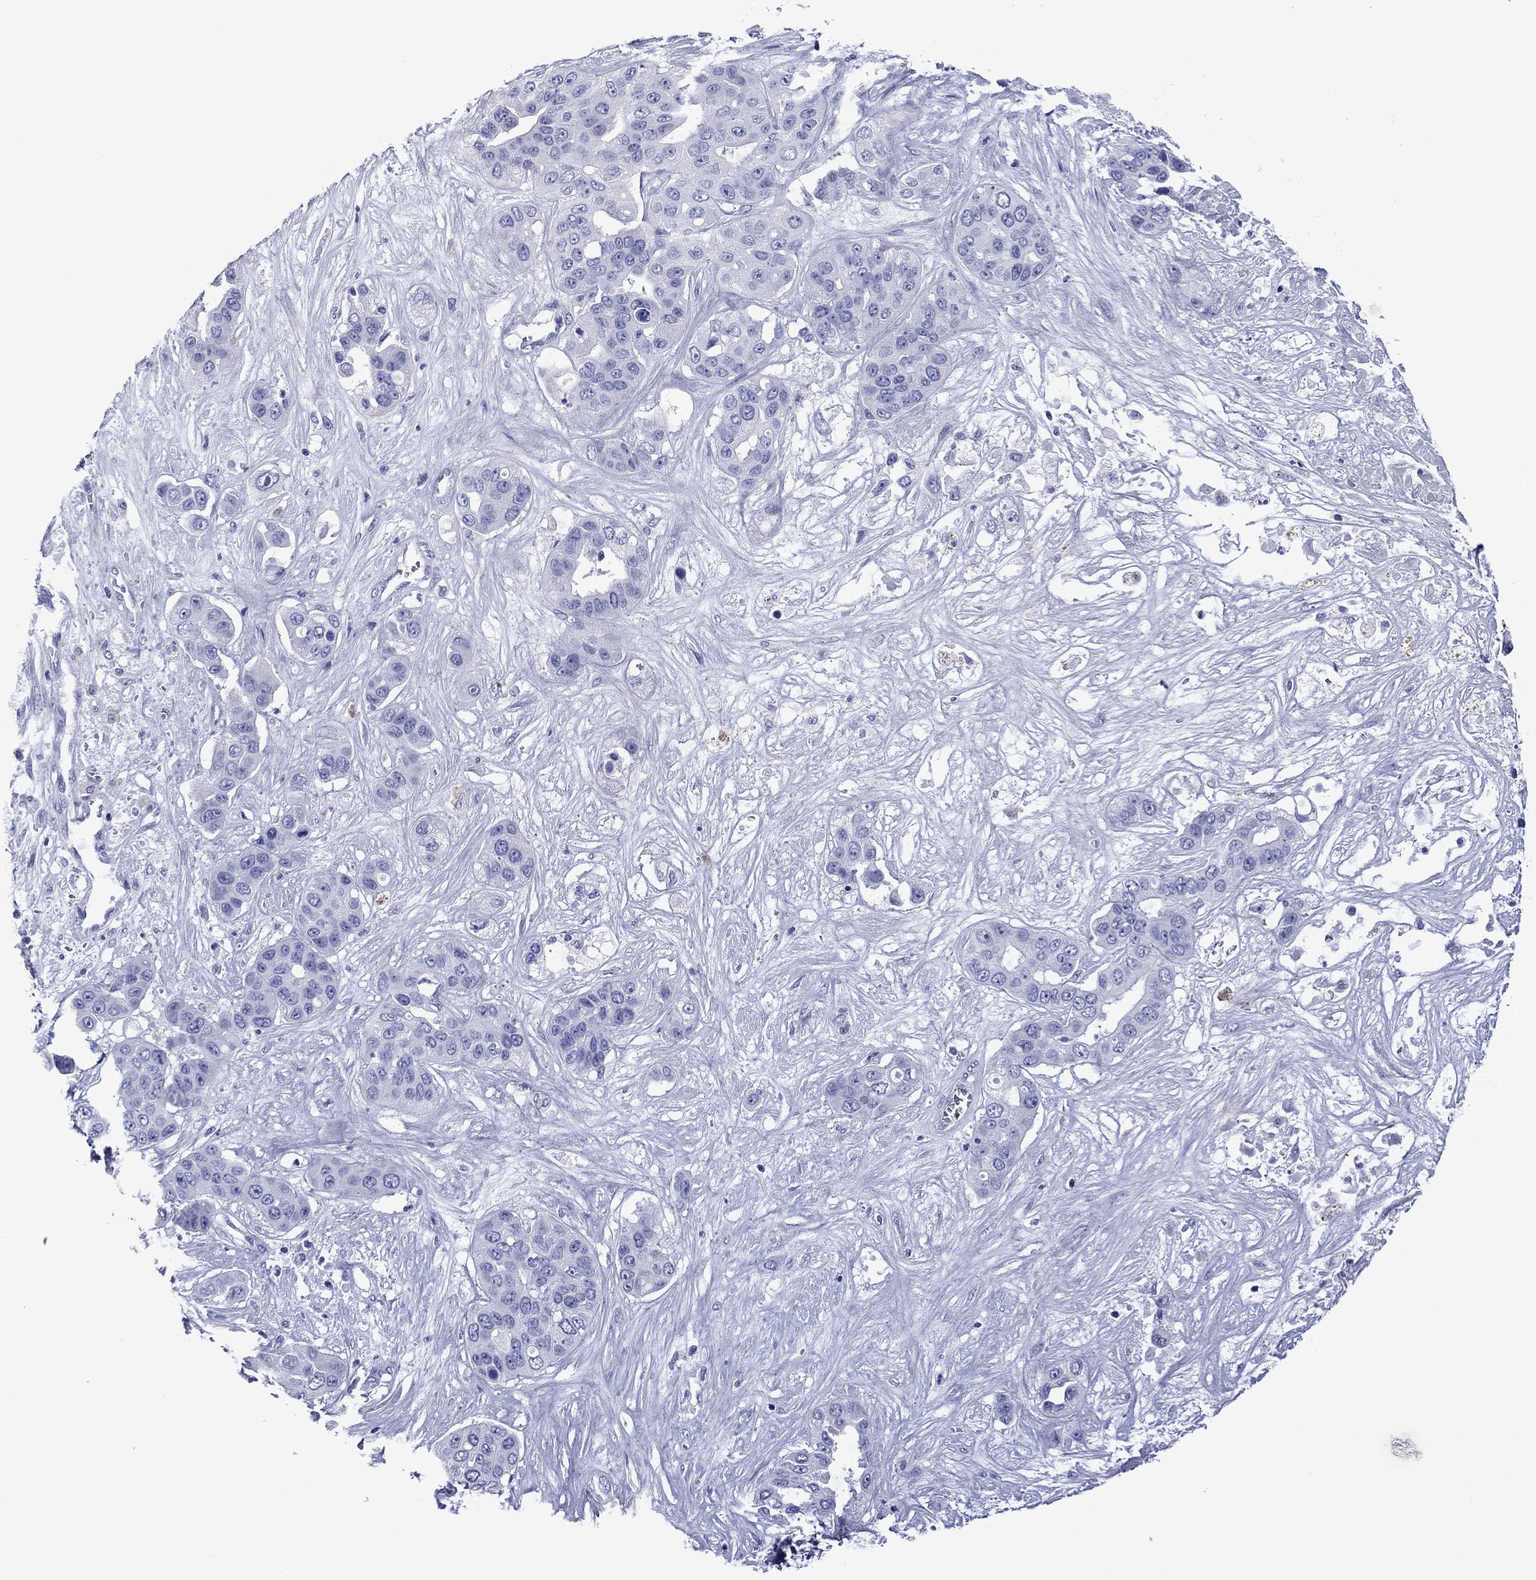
{"staining": {"intensity": "negative", "quantity": "none", "location": "none"}, "tissue": "liver cancer", "cell_type": "Tumor cells", "image_type": "cancer", "snomed": [{"axis": "morphology", "description": "Cholangiocarcinoma"}, {"axis": "topography", "description": "Liver"}], "caption": "This is an immunohistochemistry (IHC) photomicrograph of human liver cancer. There is no expression in tumor cells.", "gene": "PIWIL1", "patient": {"sex": "female", "age": 52}}